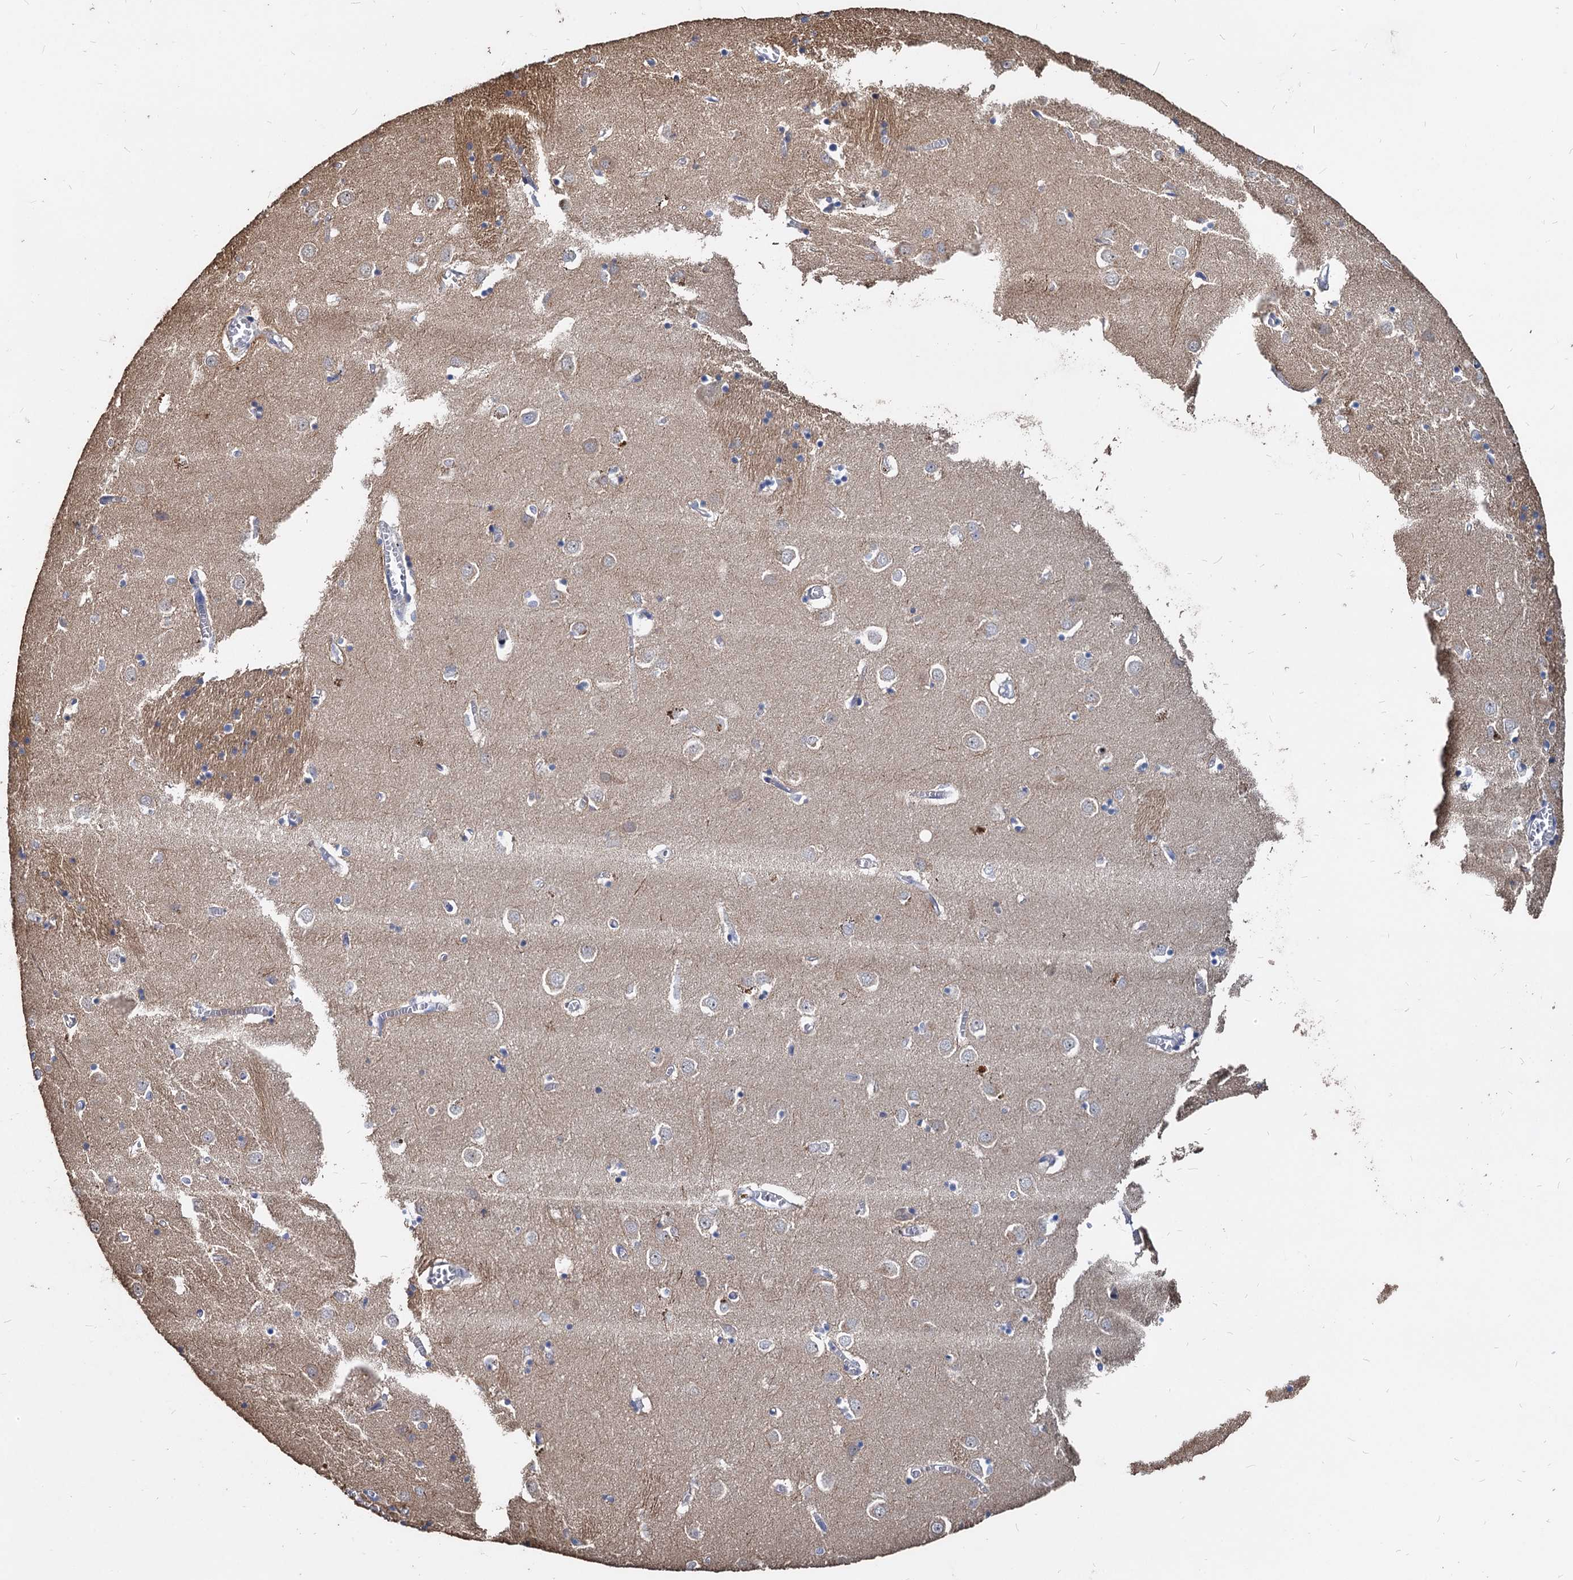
{"staining": {"intensity": "negative", "quantity": "none", "location": "none"}, "tissue": "caudate", "cell_type": "Glial cells", "image_type": "normal", "snomed": [{"axis": "morphology", "description": "Normal tissue, NOS"}, {"axis": "topography", "description": "Lateral ventricle wall"}], "caption": "Glial cells are negative for brown protein staining in benign caudate. (Stains: DAB immunohistochemistry with hematoxylin counter stain, Microscopy: brightfield microscopy at high magnification).", "gene": "DEPDC4", "patient": {"sex": "male", "age": 70}}